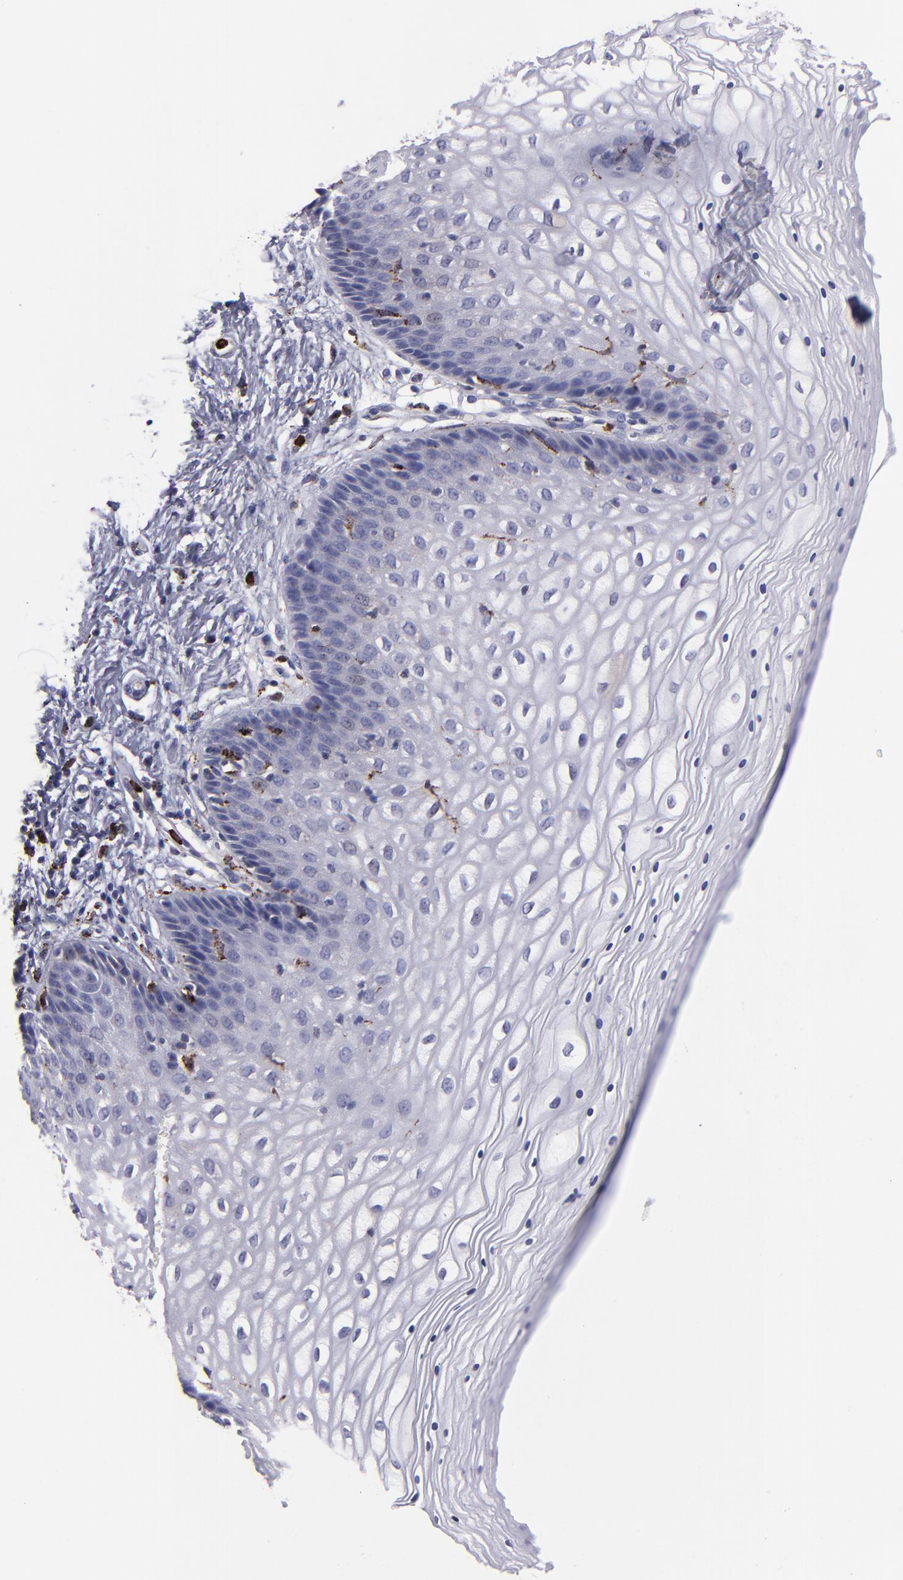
{"staining": {"intensity": "negative", "quantity": "none", "location": "none"}, "tissue": "vagina", "cell_type": "Squamous epithelial cells", "image_type": "normal", "snomed": [{"axis": "morphology", "description": "Normal tissue, NOS"}, {"axis": "topography", "description": "Vagina"}], "caption": "Immunohistochemical staining of benign human vagina reveals no significant staining in squamous epithelial cells.", "gene": "CTSS", "patient": {"sex": "female", "age": 34}}